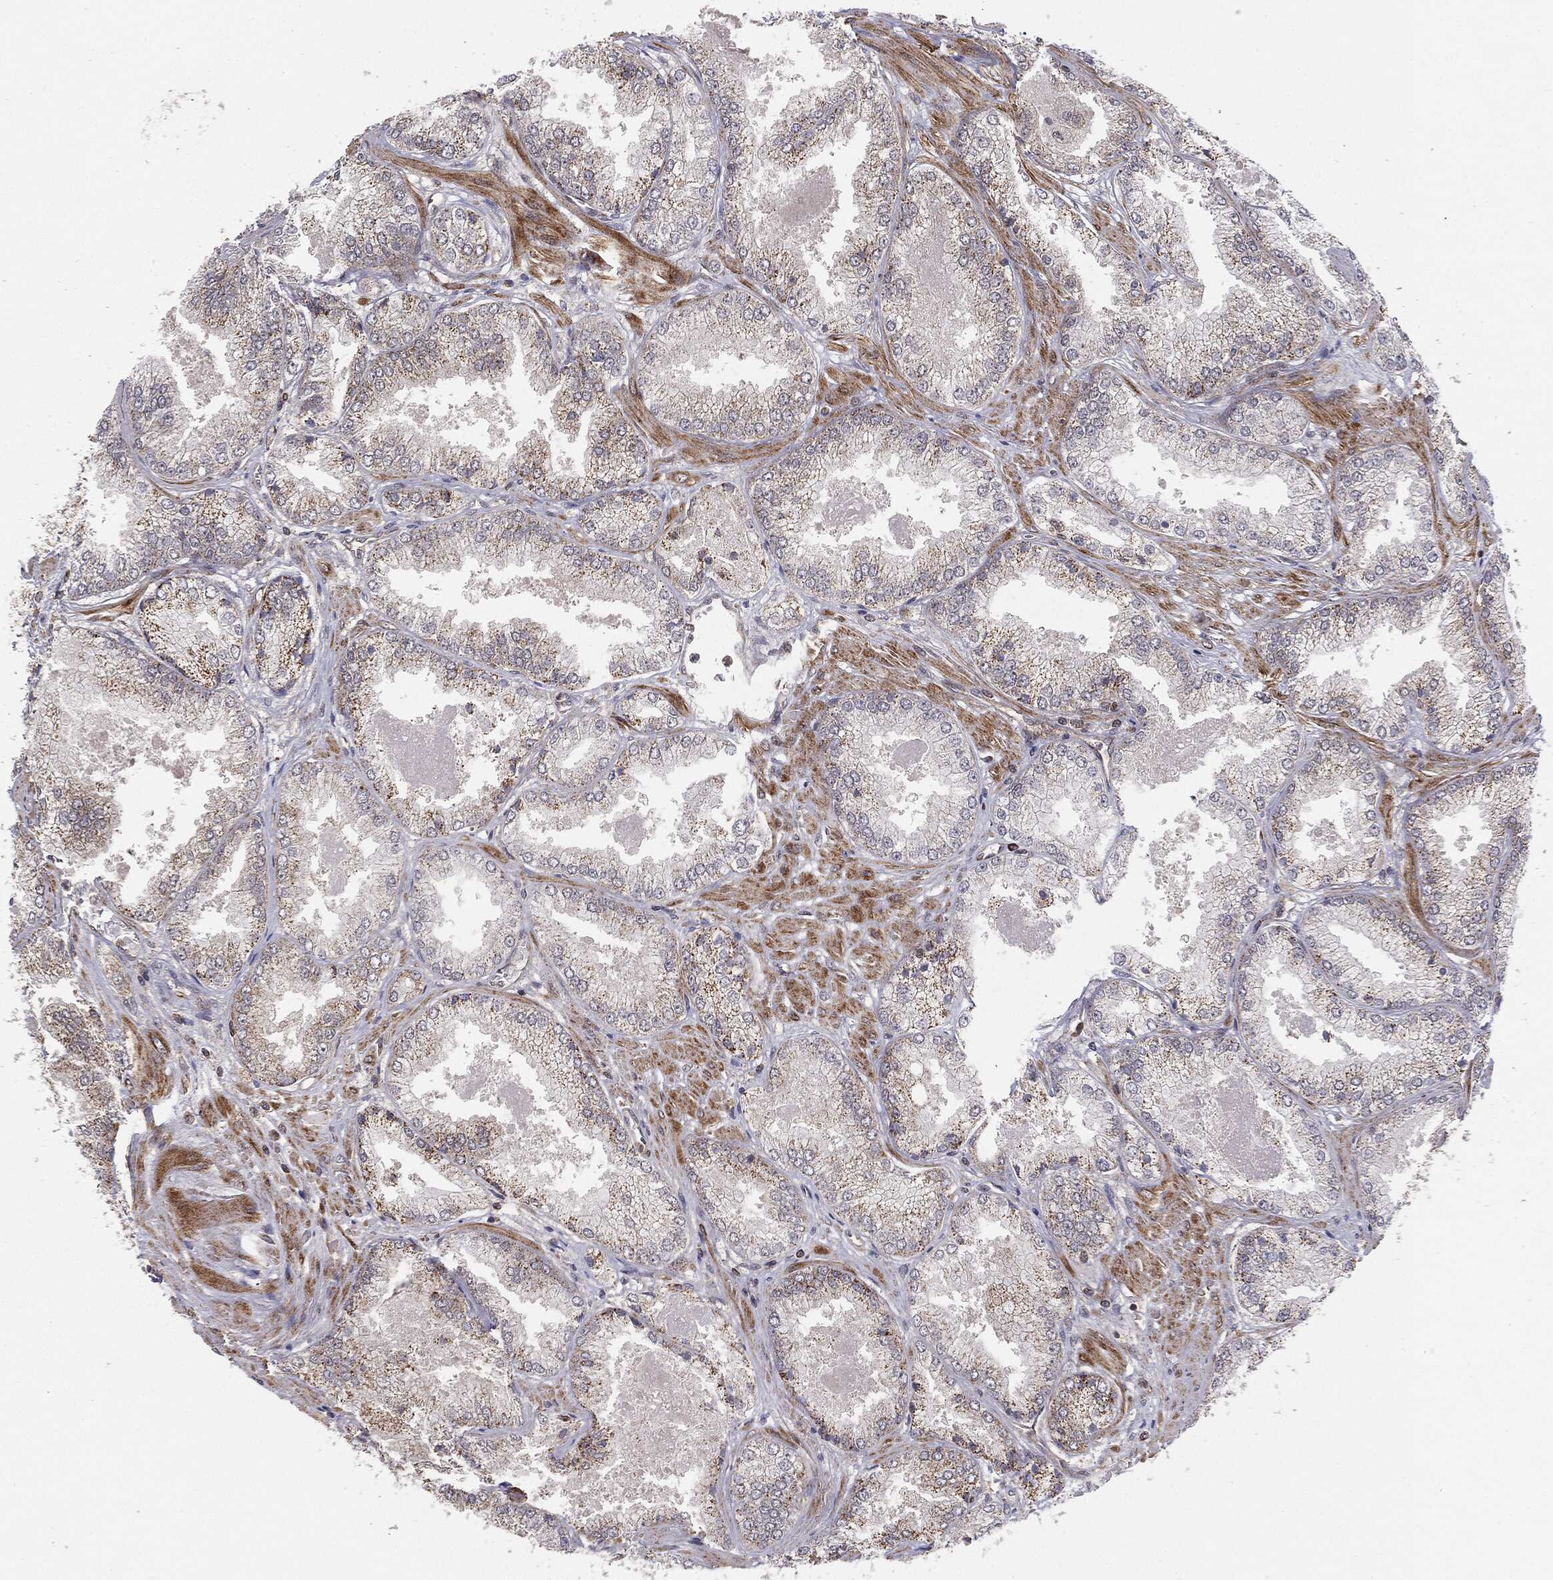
{"staining": {"intensity": "negative", "quantity": "none", "location": "none"}, "tissue": "prostate cancer", "cell_type": "Tumor cells", "image_type": "cancer", "snomed": [{"axis": "morphology", "description": "Adenocarcinoma, Low grade"}, {"axis": "topography", "description": "Prostate"}], "caption": "Tumor cells are negative for protein expression in human prostate cancer (low-grade adenocarcinoma). Brightfield microscopy of immunohistochemistry stained with DAB (3,3'-diaminobenzidine) (brown) and hematoxylin (blue), captured at high magnification.", "gene": "MTOR", "patient": {"sex": "male", "age": 68}}